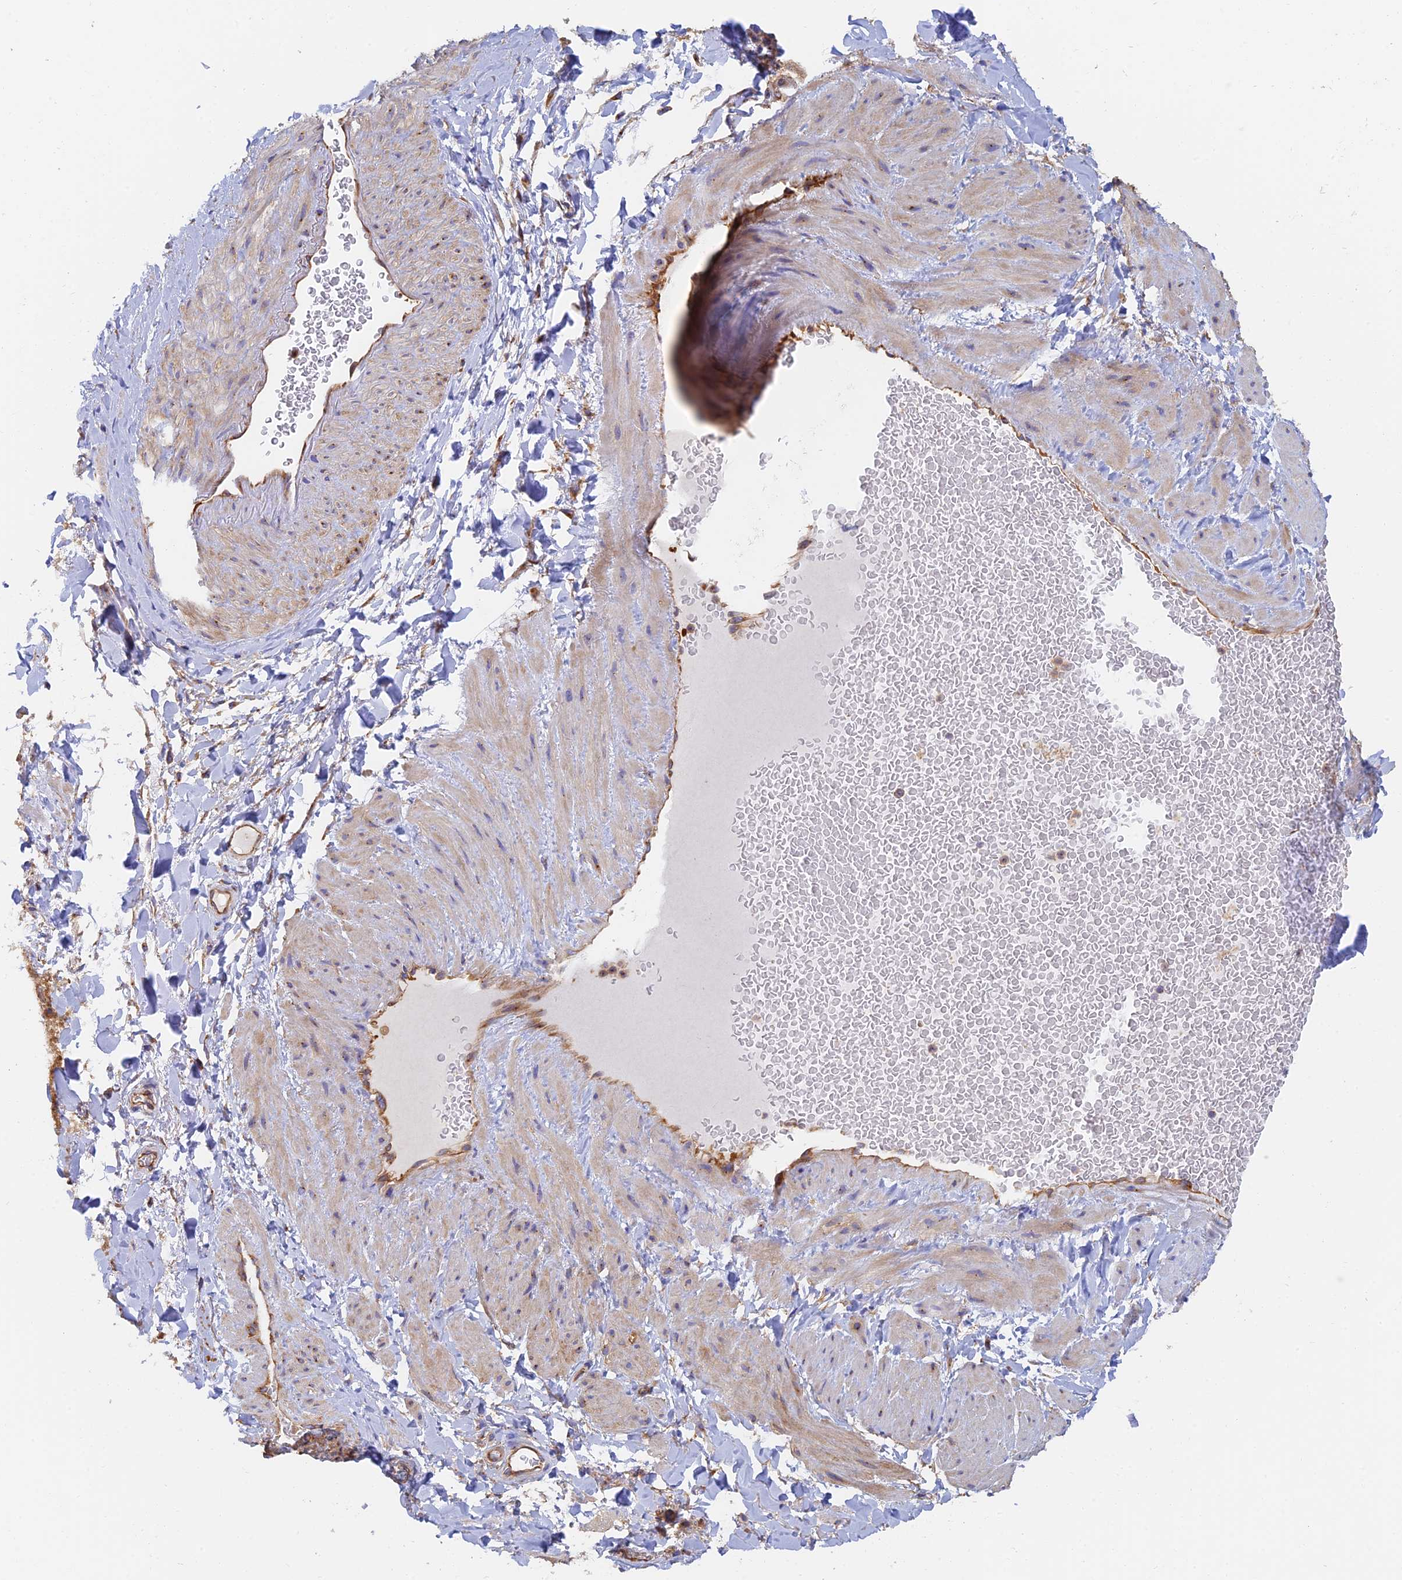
{"staining": {"intensity": "negative", "quantity": "none", "location": "none"}, "tissue": "adipose tissue", "cell_type": "Adipocytes", "image_type": "normal", "snomed": [{"axis": "morphology", "description": "Normal tissue, NOS"}, {"axis": "topography", "description": "Soft tissue"}, {"axis": "topography", "description": "Vascular tissue"}], "caption": "An immunohistochemistry (IHC) histopathology image of benign adipose tissue is shown. There is no staining in adipocytes of adipose tissue. (Immunohistochemistry (ihc), brightfield microscopy, high magnification).", "gene": "DCTN2", "patient": {"sex": "male", "age": 54}}